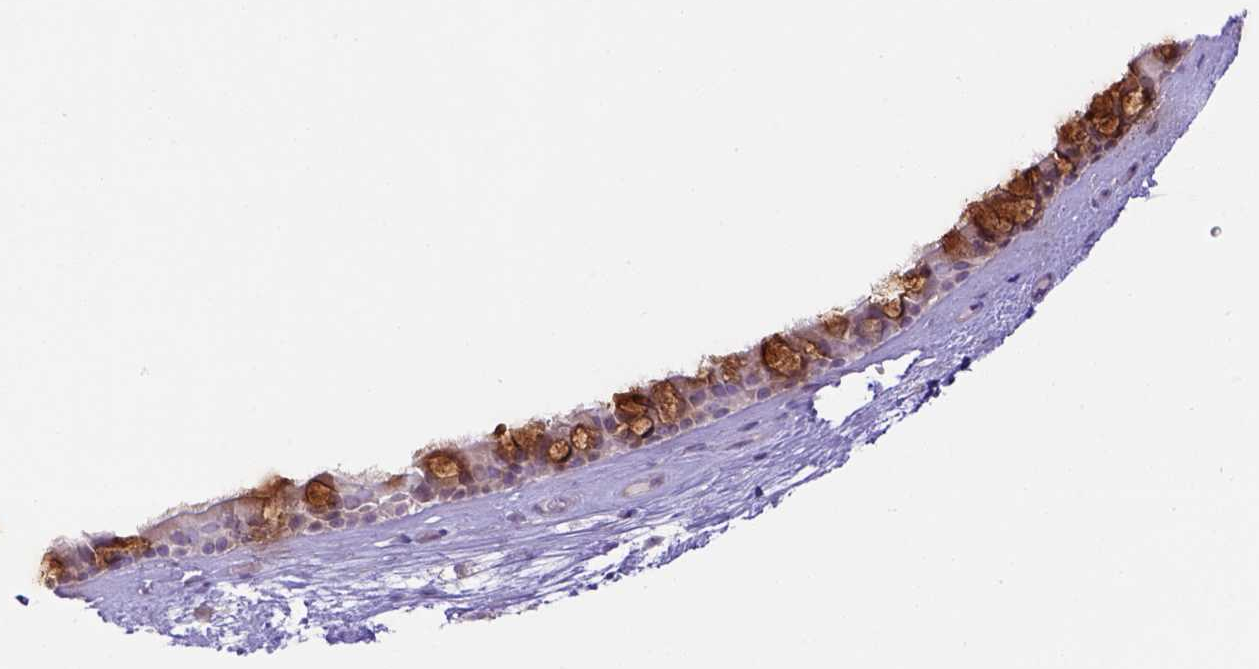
{"staining": {"intensity": "moderate", "quantity": "<25%", "location": "cytoplasmic/membranous"}, "tissue": "nasopharynx", "cell_type": "Respiratory epithelial cells", "image_type": "normal", "snomed": [{"axis": "morphology", "description": "Normal tissue, NOS"}, {"axis": "topography", "description": "Nasopharynx"}], "caption": "Protein staining of unremarkable nasopharynx demonstrates moderate cytoplasmic/membranous positivity in approximately <25% of respiratory epithelial cells.", "gene": "CD40", "patient": {"sex": "male", "age": 68}}